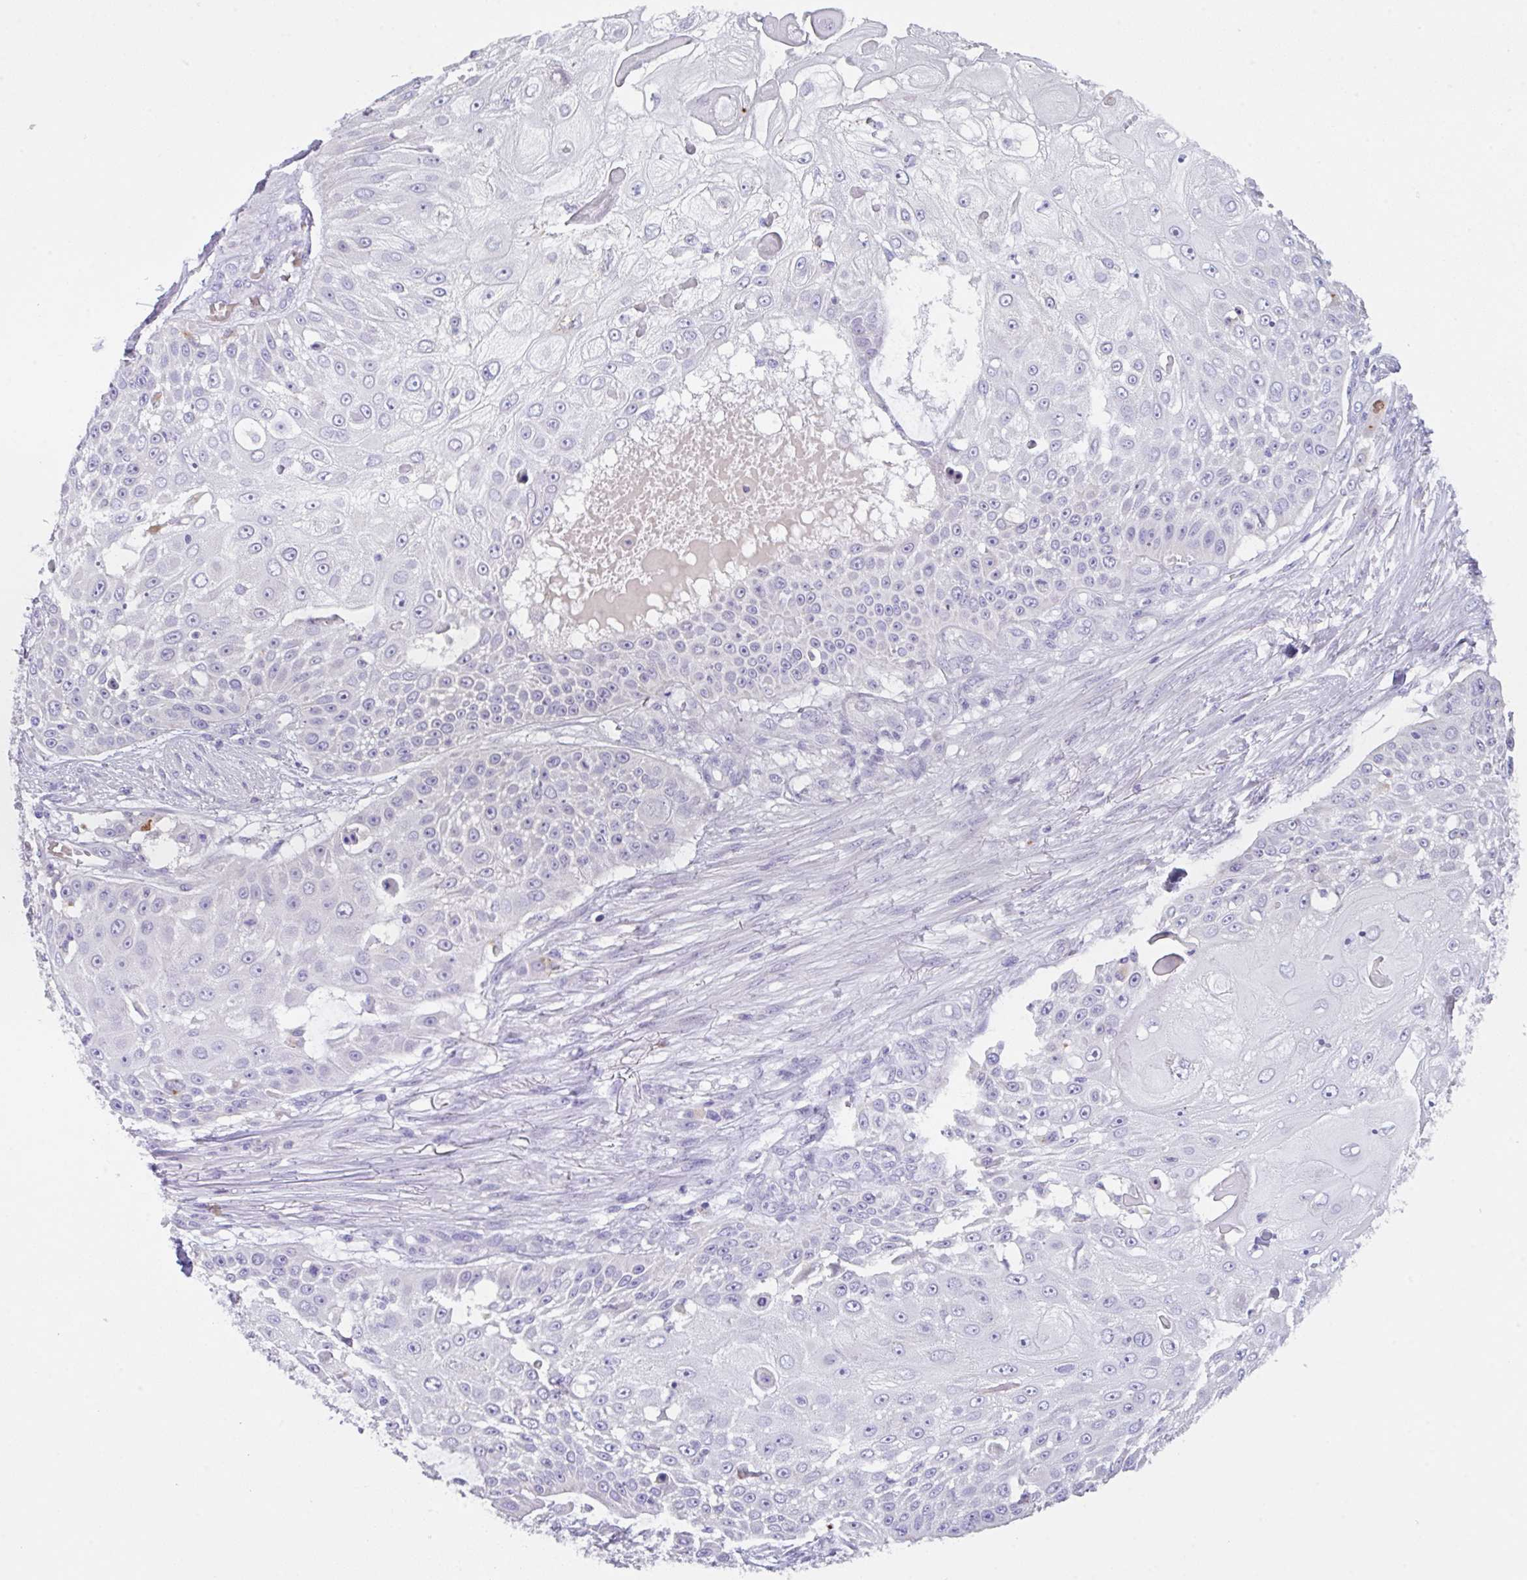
{"staining": {"intensity": "negative", "quantity": "none", "location": "none"}, "tissue": "skin cancer", "cell_type": "Tumor cells", "image_type": "cancer", "snomed": [{"axis": "morphology", "description": "Squamous cell carcinoma, NOS"}, {"axis": "topography", "description": "Skin"}], "caption": "The image demonstrates no staining of tumor cells in skin squamous cell carcinoma.", "gene": "TRAF4", "patient": {"sex": "female", "age": 86}}